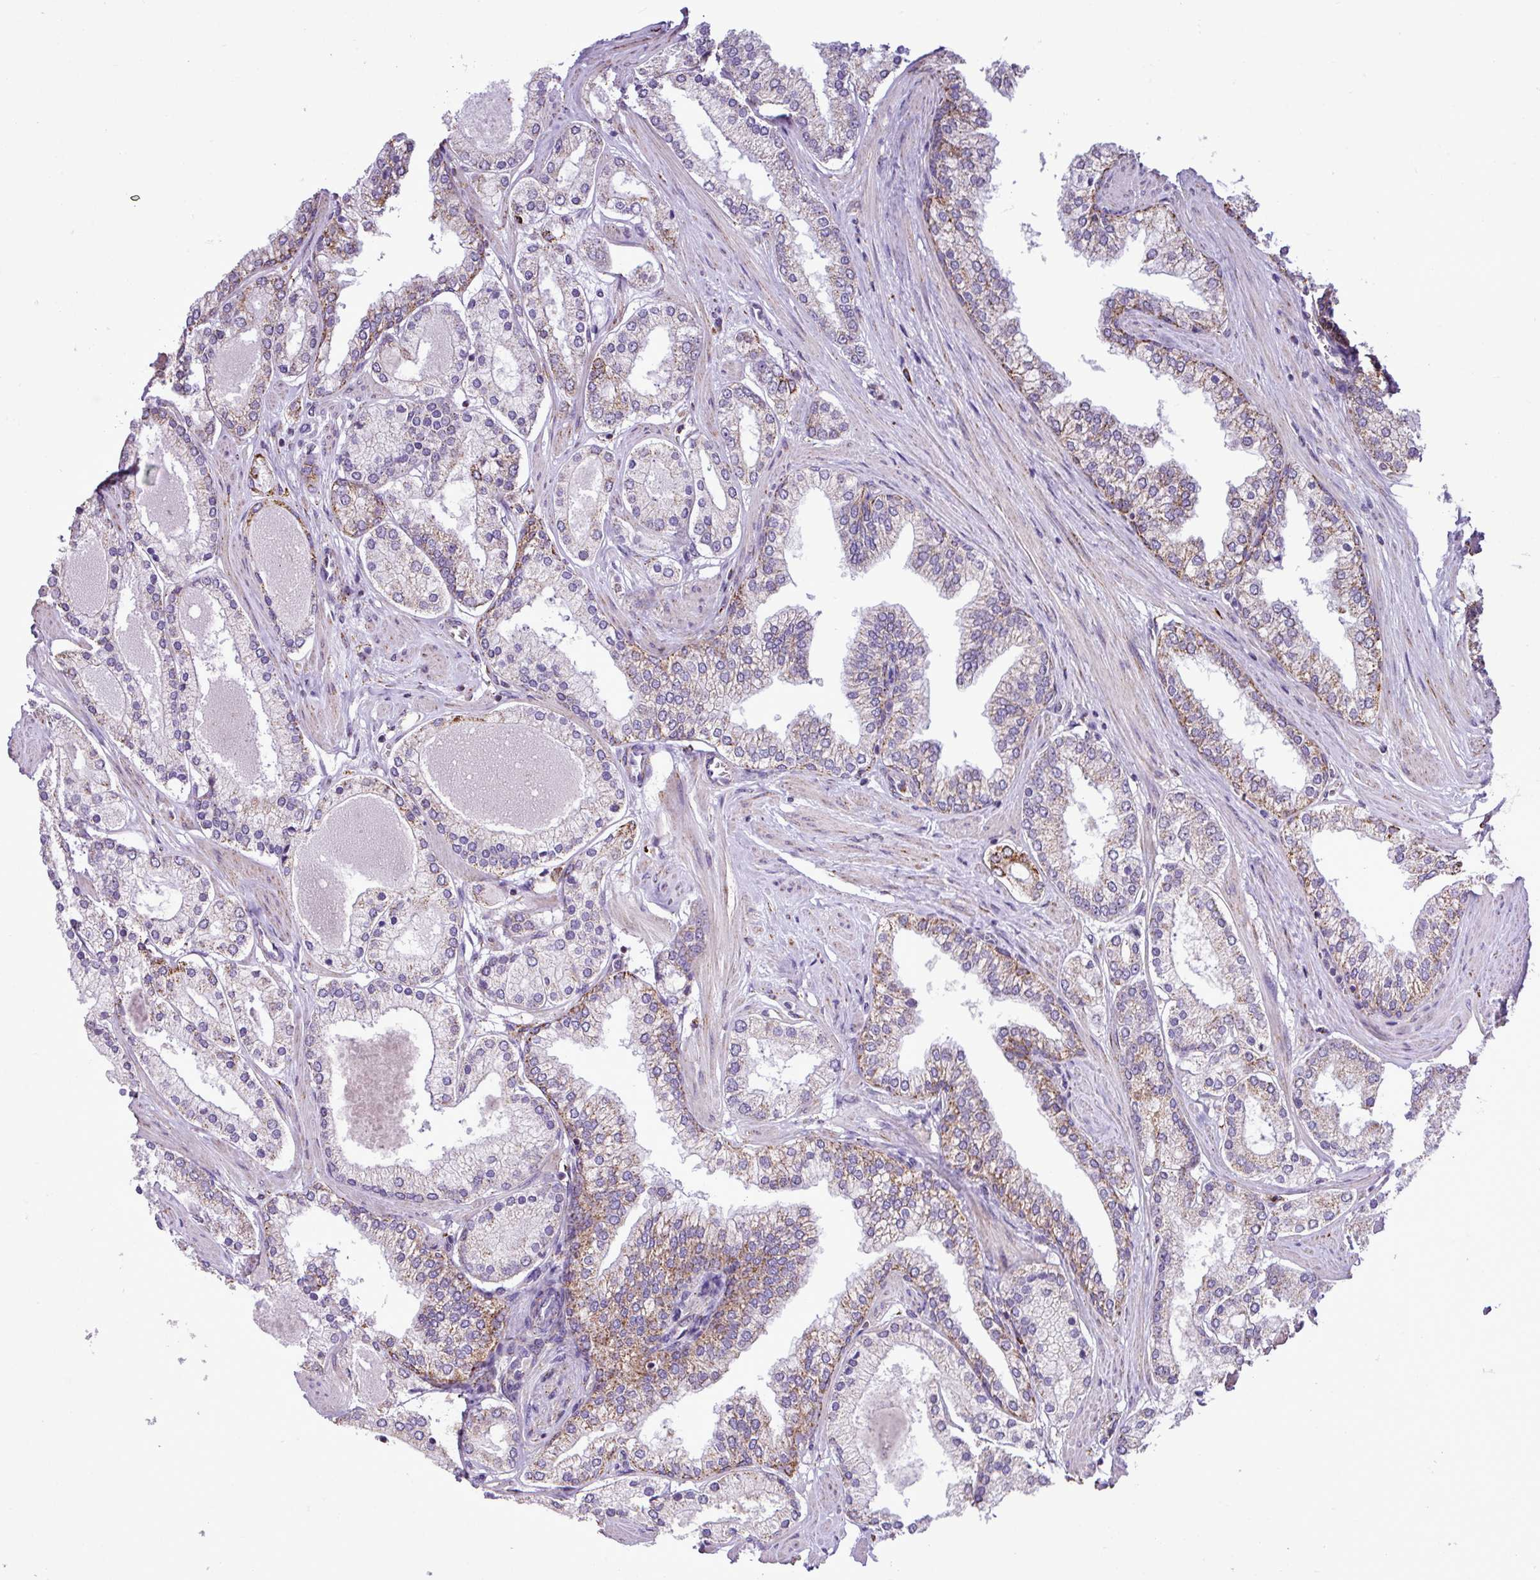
{"staining": {"intensity": "moderate", "quantity": "<25%", "location": "cytoplasmic/membranous"}, "tissue": "prostate cancer", "cell_type": "Tumor cells", "image_type": "cancer", "snomed": [{"axis": "morphology", "description": "Adenocarcinoma, Low grade"}, {"axis": "topography", "description": "Prostate"}], "caption": "A photomicrograph of prostate cancer stained for a protein demonstrates moderate cytoplasmic/membranous brown staining in tumor cells. Nuclei are stained in blue.", "gene": "SGPP1", "patient": {"sex": "male", "age": 42}}